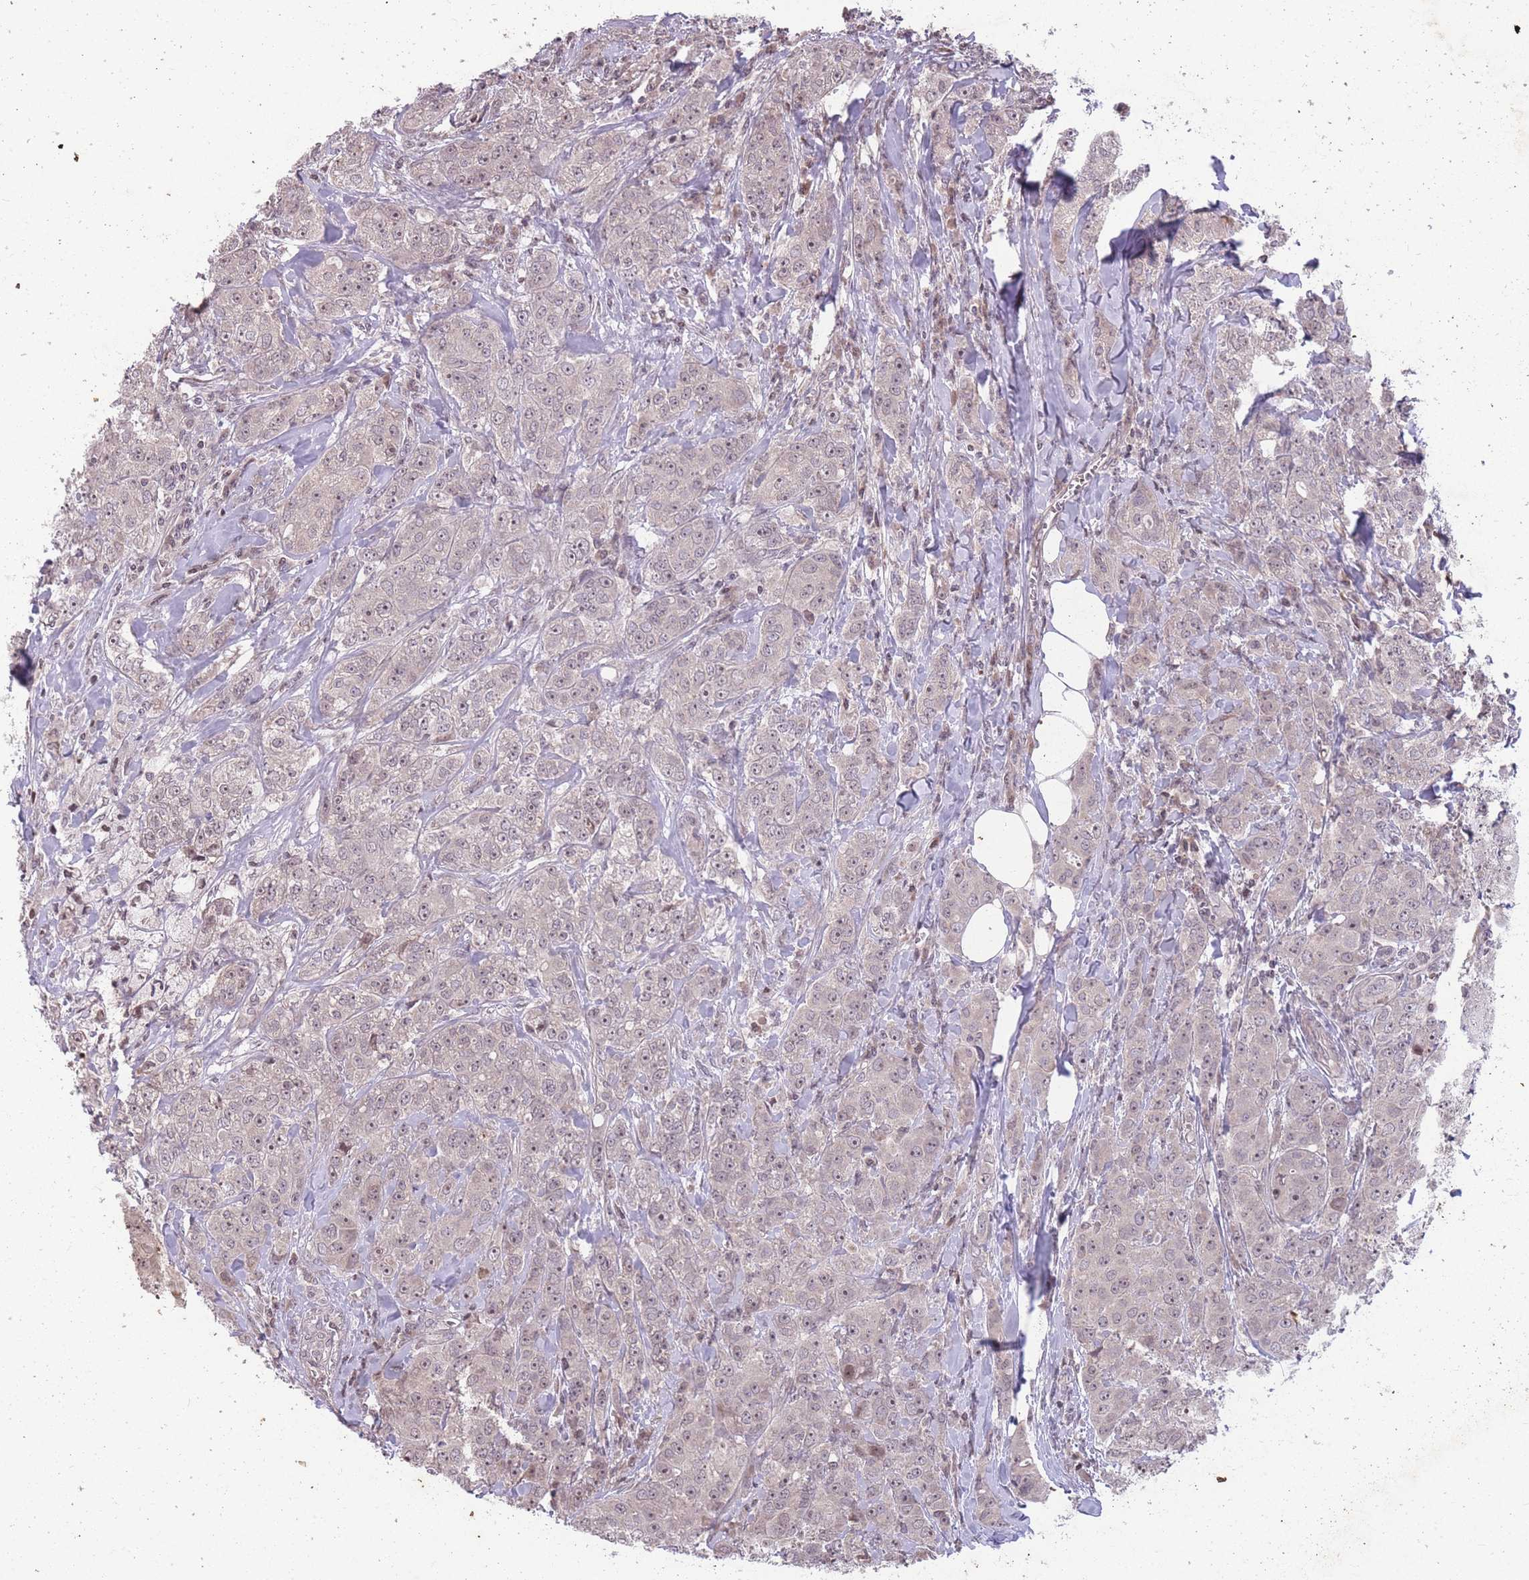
{"staining": {"intensity": "weak", "quantity": "<25%", "location": "nuclear"}, "tissue": "breast cancer", "cell_type": "Tumor cells", "image_type": "cancer", "snomed": [{"axis": "morphology", "description": "Duct carcinoma"}, {"axis": "topography", "description": "Breast"}], "caption": "Immunohistochemistry of breast cancer reveals no expression in tumor cells.", "gene": "GGT5", "patient": {"sex": "female", "age": 43}}